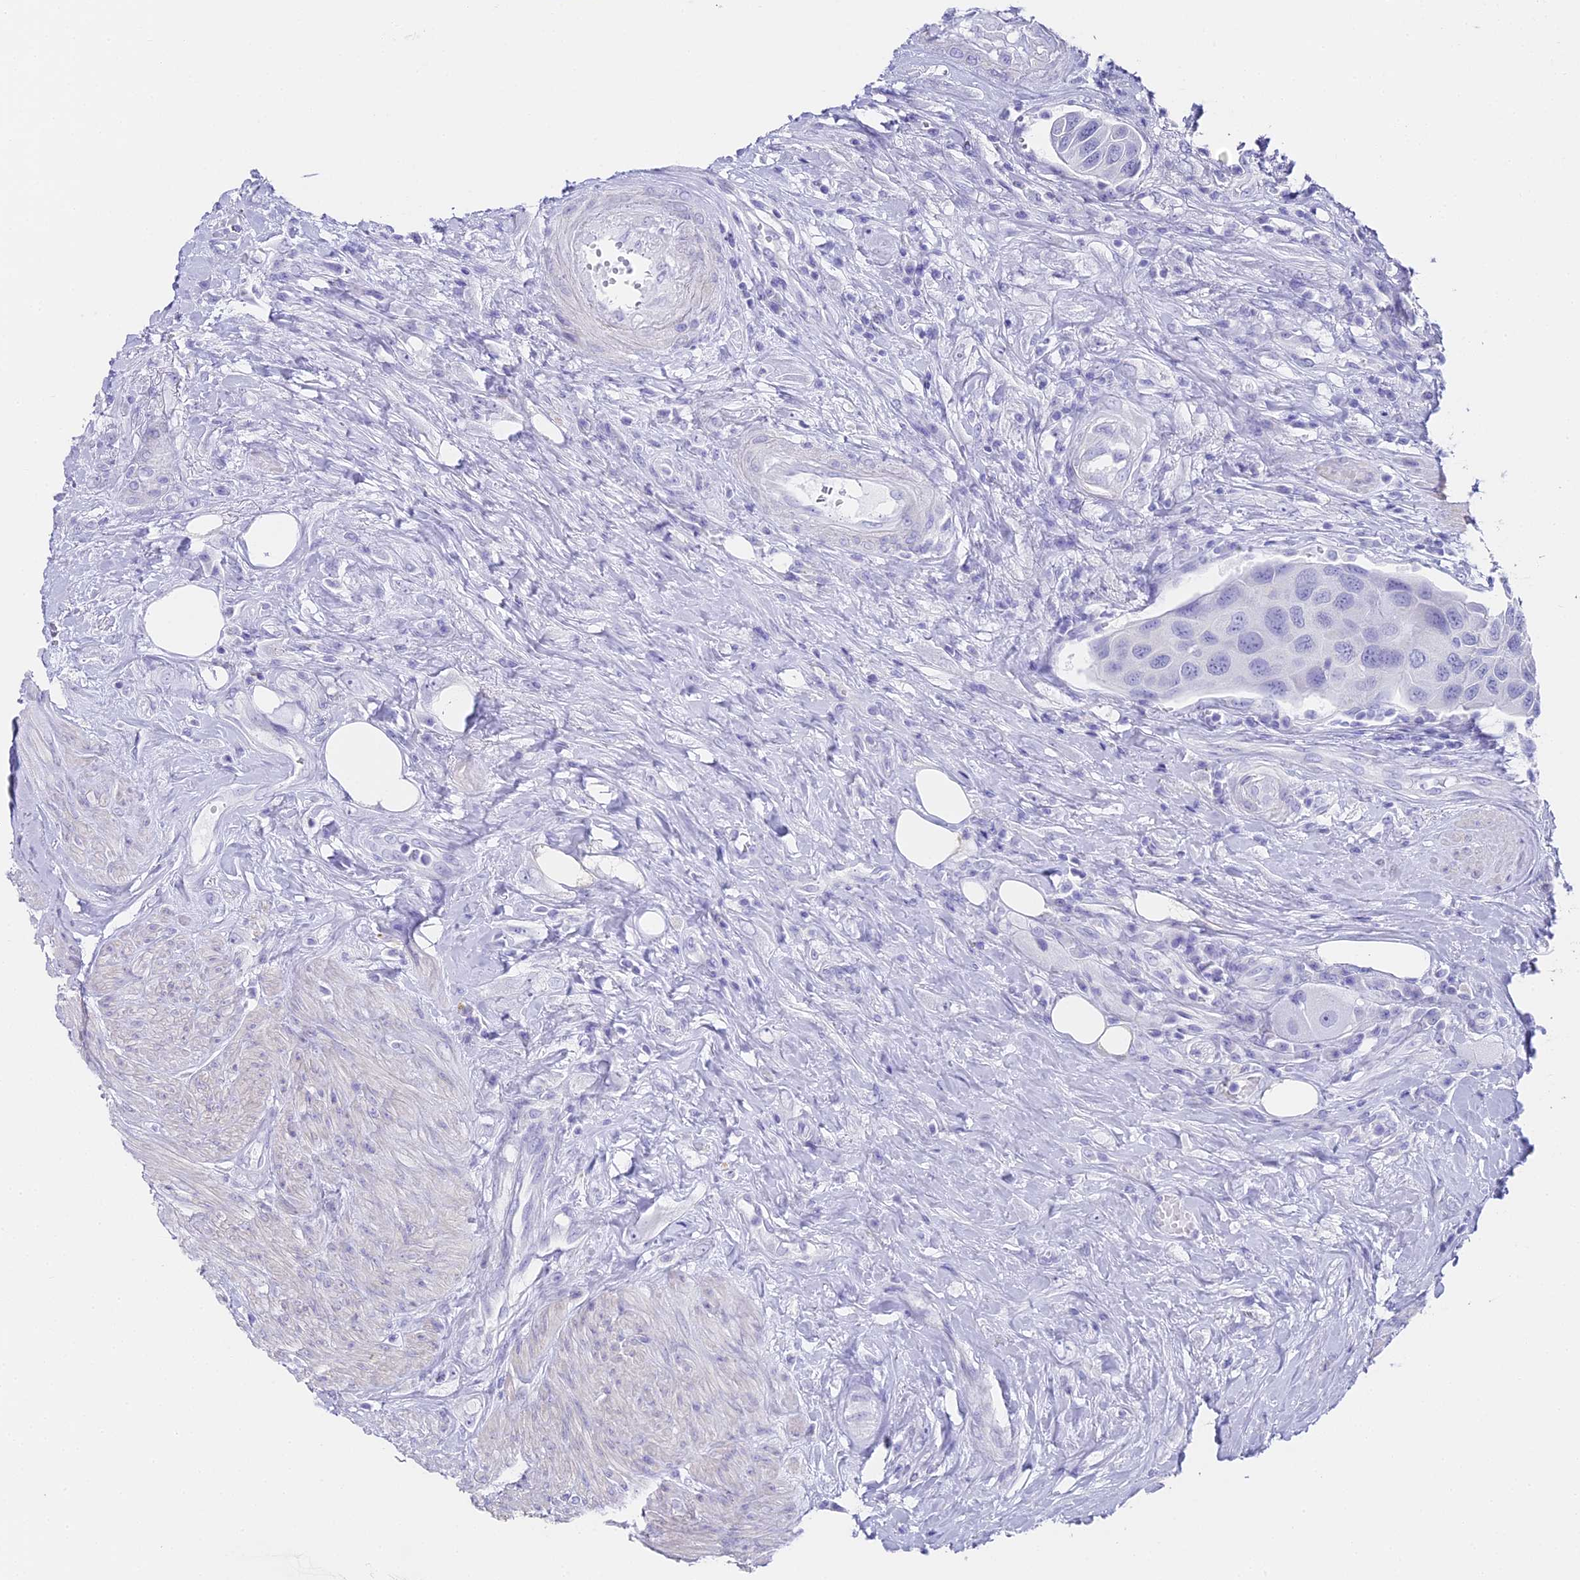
{"staining": {"intensity": "negative", "quantity": "none", "location": "none"}, "tissue": "urothelial cancer", "cell_type": "Tumor cells", "image_type": "cancer", "snomed": [{"axis": "morphology", "description": "Urothelial carcinoma, High grade"}, {"axis": "topography", "description": "Urinary bladder"}], "caption": "IHC of human high-grade urothelial carcinoma reveals no positivity in tumor cells.", "gene": "ABHD14A-ACY1", "patient": {"sex": "male", "age": 74}}